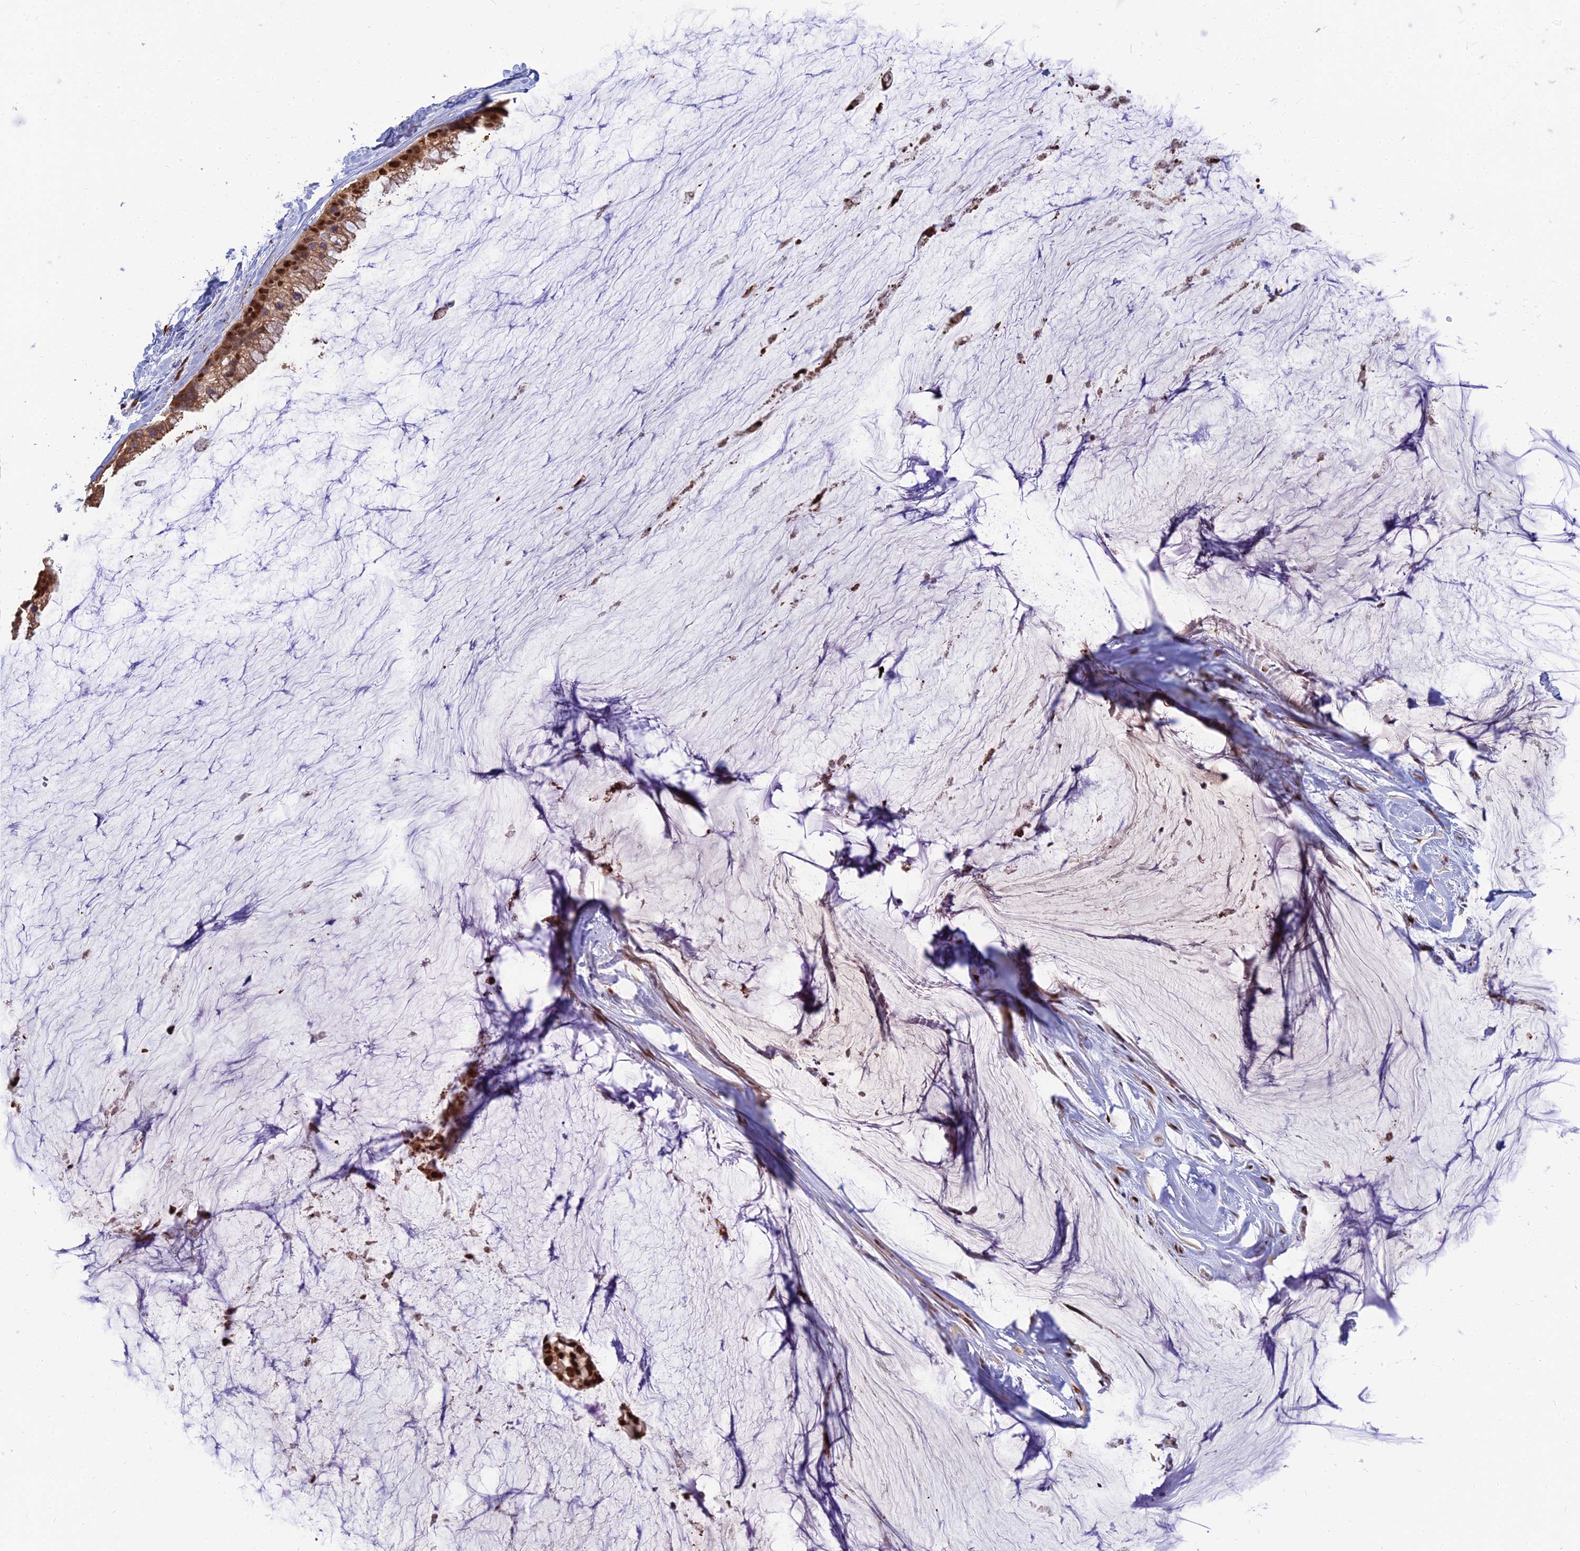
{"staining": {"intensity": "strong", "quantity": ">75%", "location": "cytoplasmic/membranous,nuclear"}, "tissue": "ovarian cancer", "cell_type": "Tumor cells", "image_type": "cancer", "snomed": [{"axis": "morphology", "description": "Cystadenocarcinoma, mucinous, NOS"}, {"axis": "topography", "description": "Ovary"}], "caption": "Ovarian cancer stained with IHC demonstrates strong cytoplasmic/membranous and nuclear staining in about >75% of tumor cells.", "gene": "DNPEP", "patient": {"sex": "female", "age": 39}}